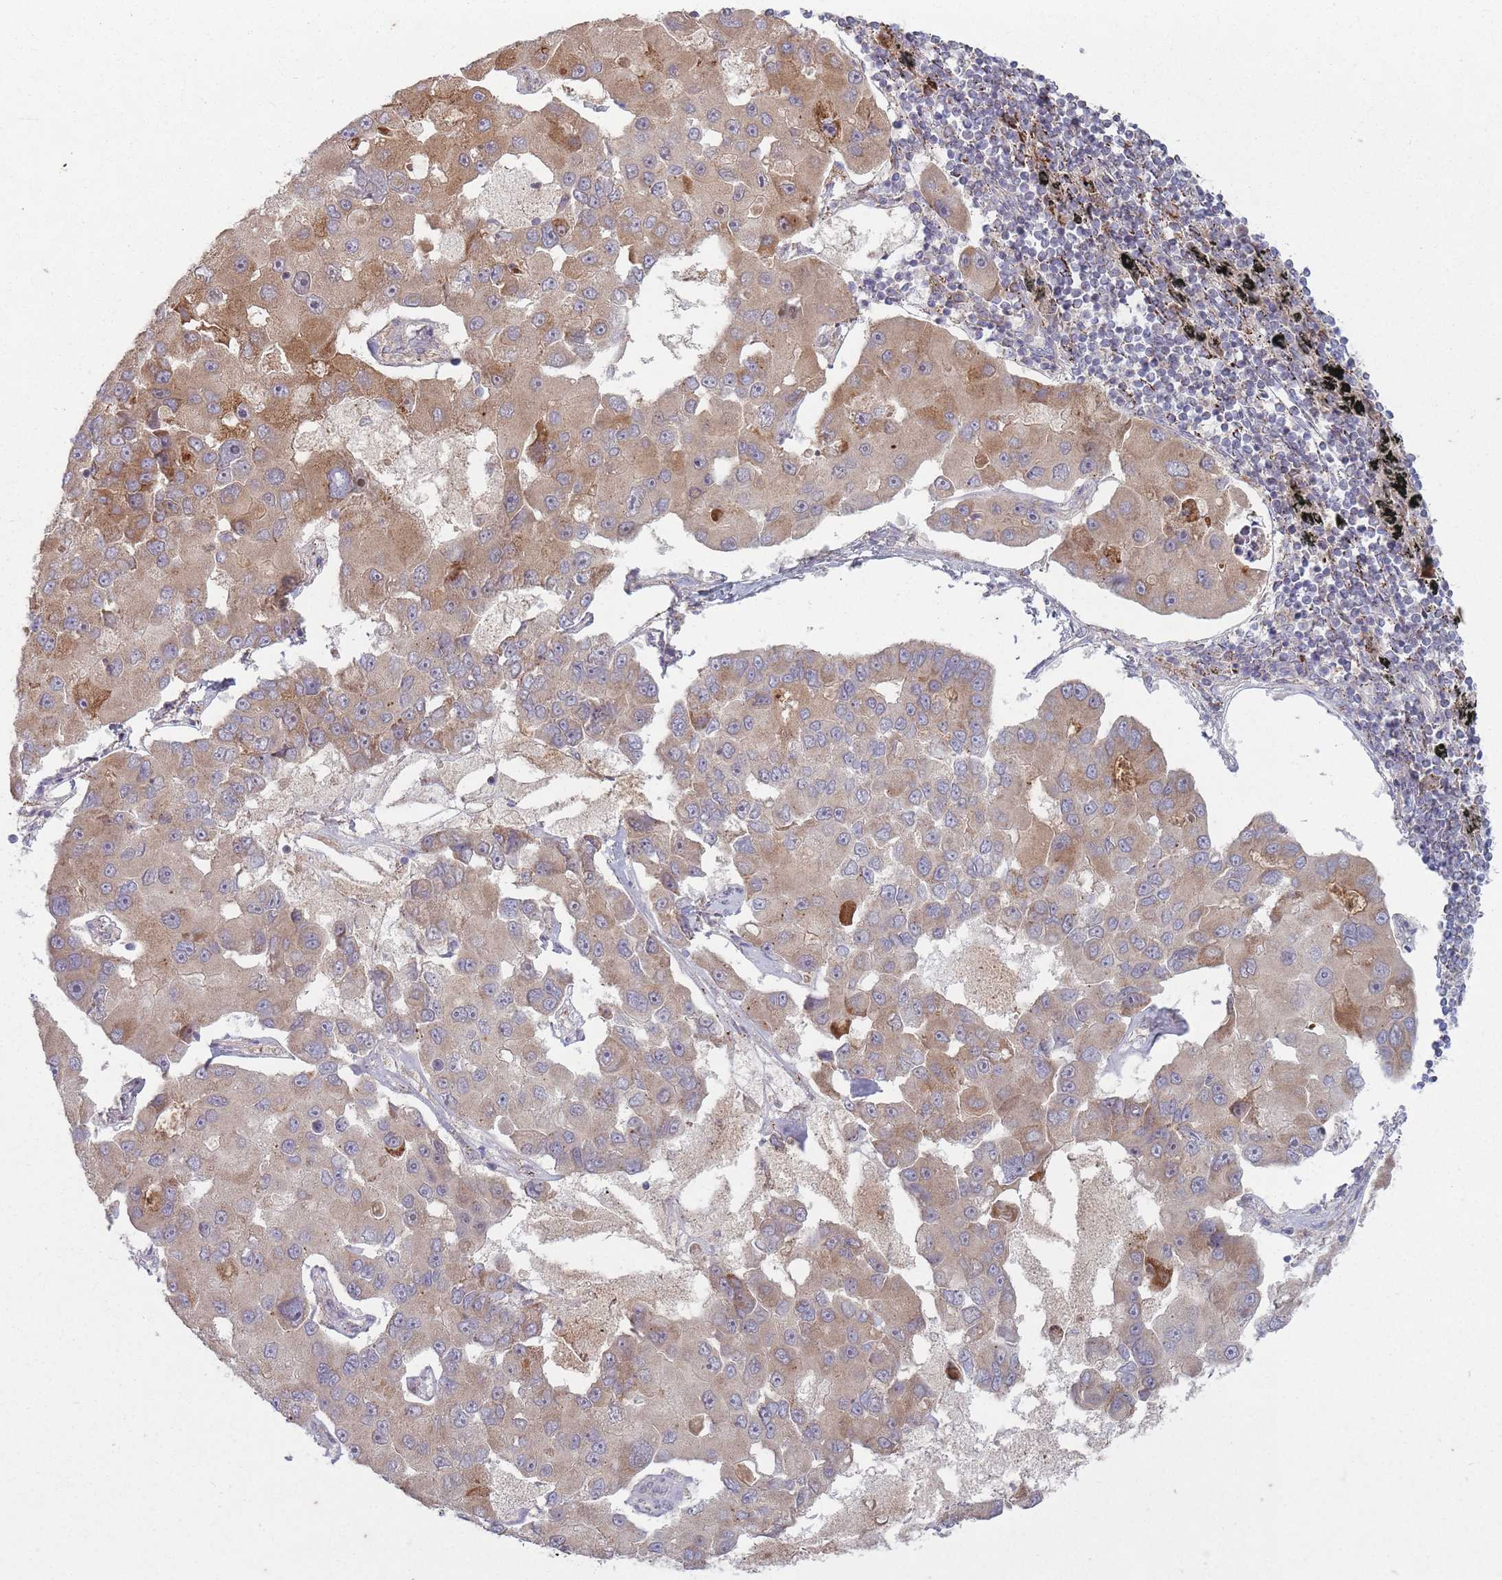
{"staining": {"intensity": "moderate", "quantity": ">75%", "location": "cytoplasmic/membranous"}, "tissue": "lung cancer", "cell_type": "Tumor cells", "image_type": "cancer", "snomed": [{"axis": "morphology", "description": "Adenocarcinoma, NOS"}, {"axis": "topography", "description": "Lung"}], "caption": "Protein expression analysis of lung cancer (adenocarcinoma) displays moderate cytoplasmic/membranous expression in approximately >75% of tumor cells.", "gene": "OR10Q1", "patient": {"sex": "female", "age": 54}}